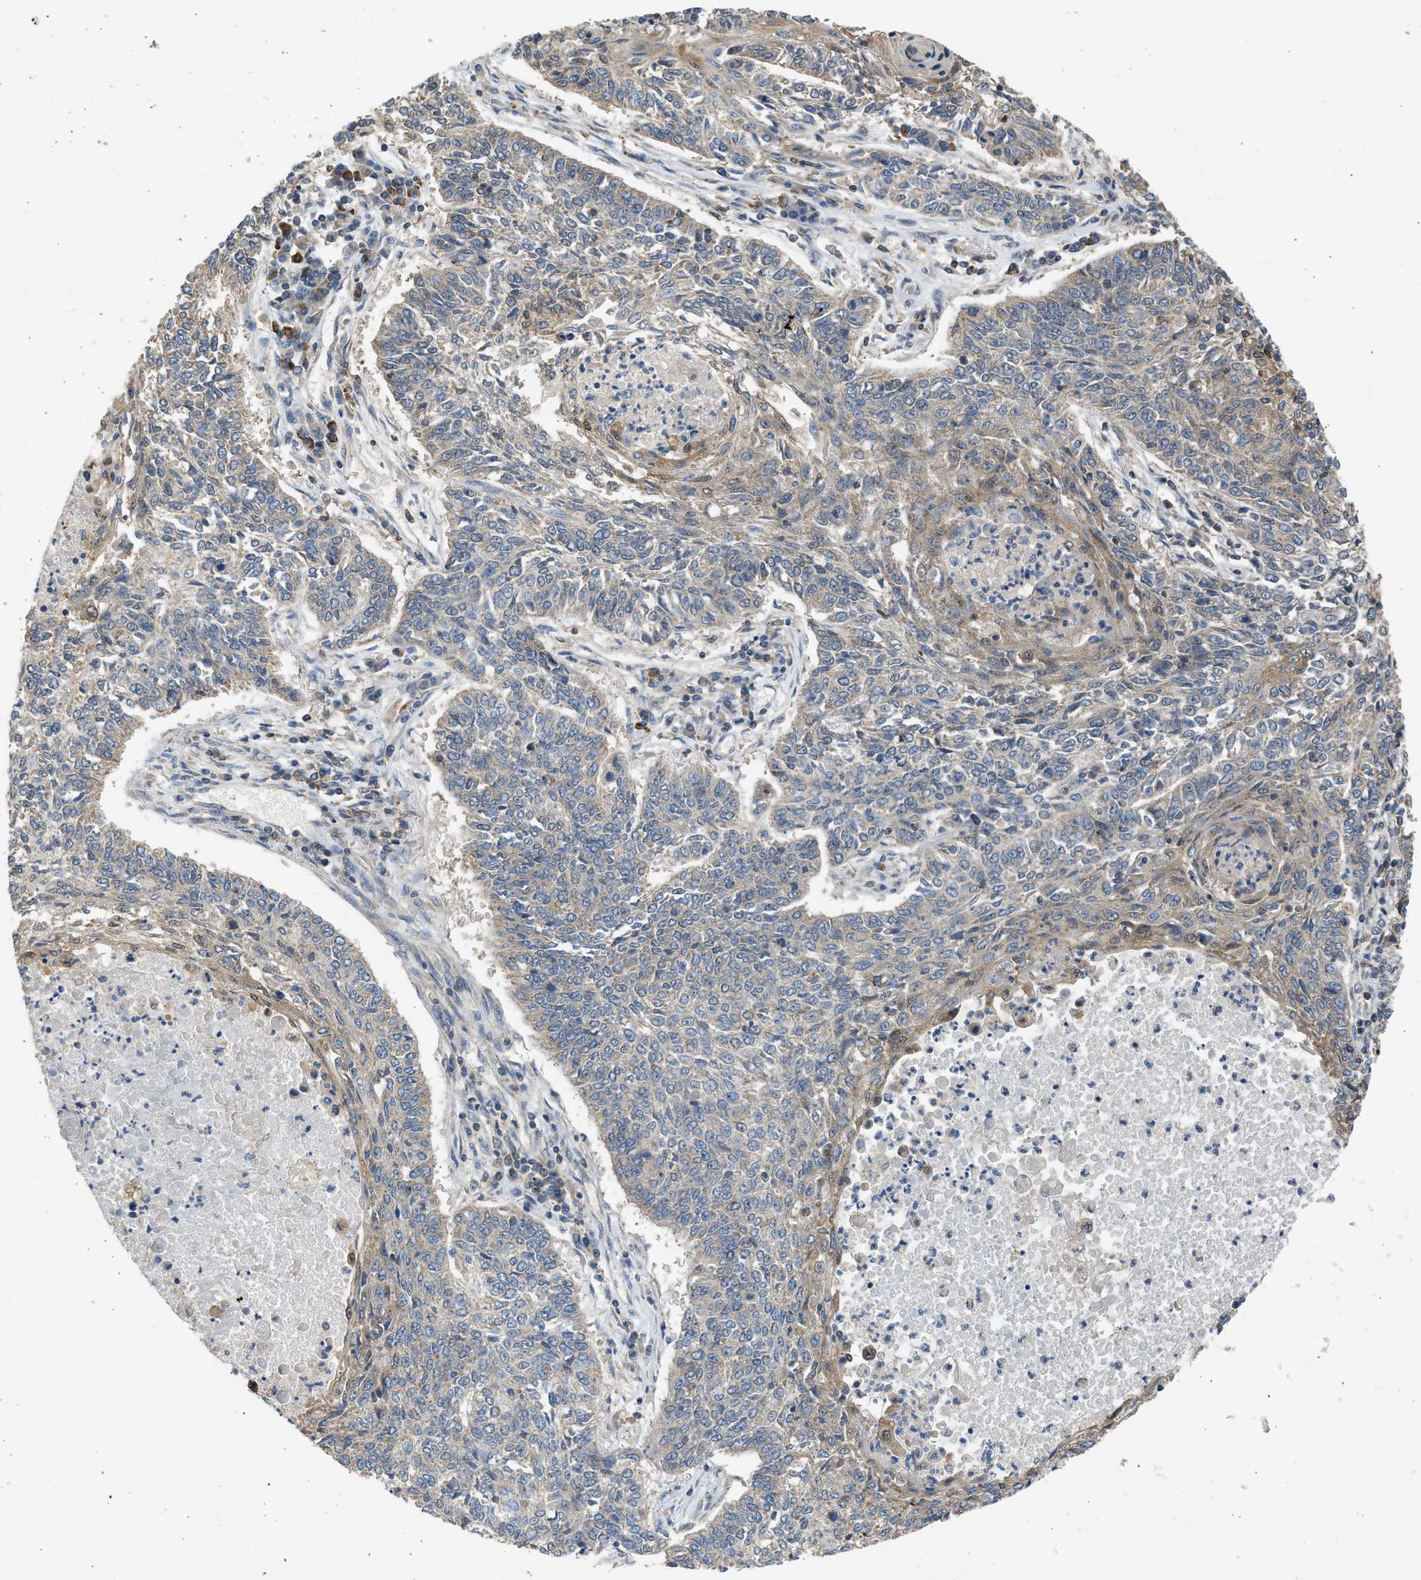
{"staining": {"intensity": "weak", "quantity": "<25%", "location": "cytoplasmic/membranous"}, "tissue": "lung cancer", "cell_type": "Tumor cells", "image_type": "cancer", "snomed": [{"axis": "morphology", "description": "Normal tissue, NOS"}, {"axis": "morphology", "description": "Squamous cell carcinoma, NOS"}, {"axis": "topography", "description": "Cartilage tissue"}, {"axis": "topography", "description": "Bronchus"}, {"axis": "topography", "description": "Lung"}], "caption": "Immunohistochemical staining of lung squamous cell carcinoma demonstrates no significant positivity in tumor cells.", "gene": "CYP1A1", "patient": {"sex": "female", "age": 49}}